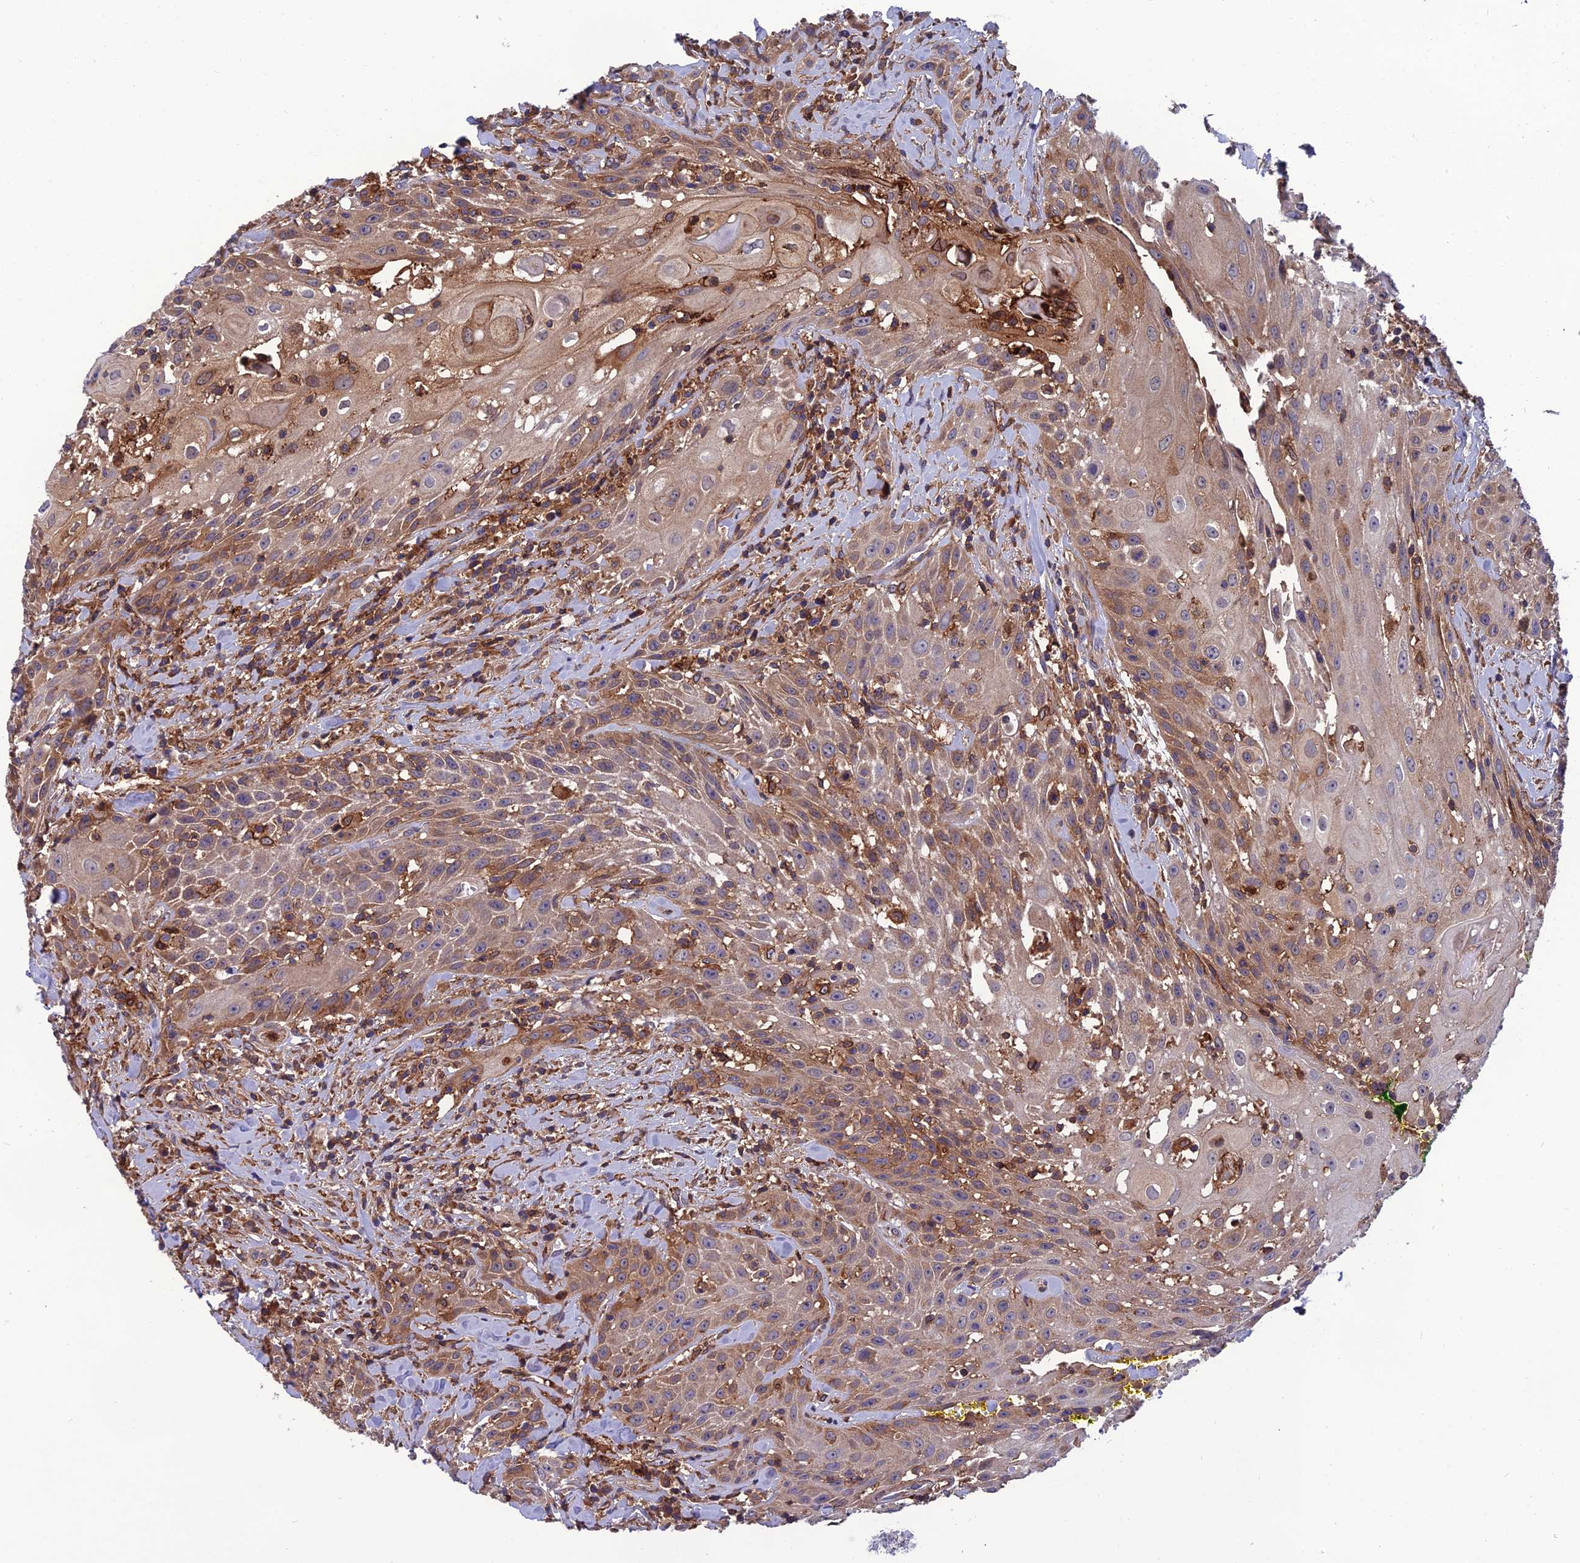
{"staining": {"intensity": "moderate", "quantity": "25%-75%", "location": "cytoplasmic/membranous"}, "tissue": "head and neck cancer", "cell_type": "Tumor cells", "image_type": "cancer", "snomed": [{"axis": "morphology", "description": "Squamous cell carcinoma, NOS"}, {"axis": "topography", "description": "Oral tissue"}, {"axis": "topography", "description": "Head-Neck"}], "caption": "Human head and neck squamous cell carcinoma stained for a protein (brown) shows moderate cytoplasmic/membranous positive staining in about 25%-75% of tumor cells.", "gene": "UMAD1", "patient": {"sex": "female", "age": 82}}